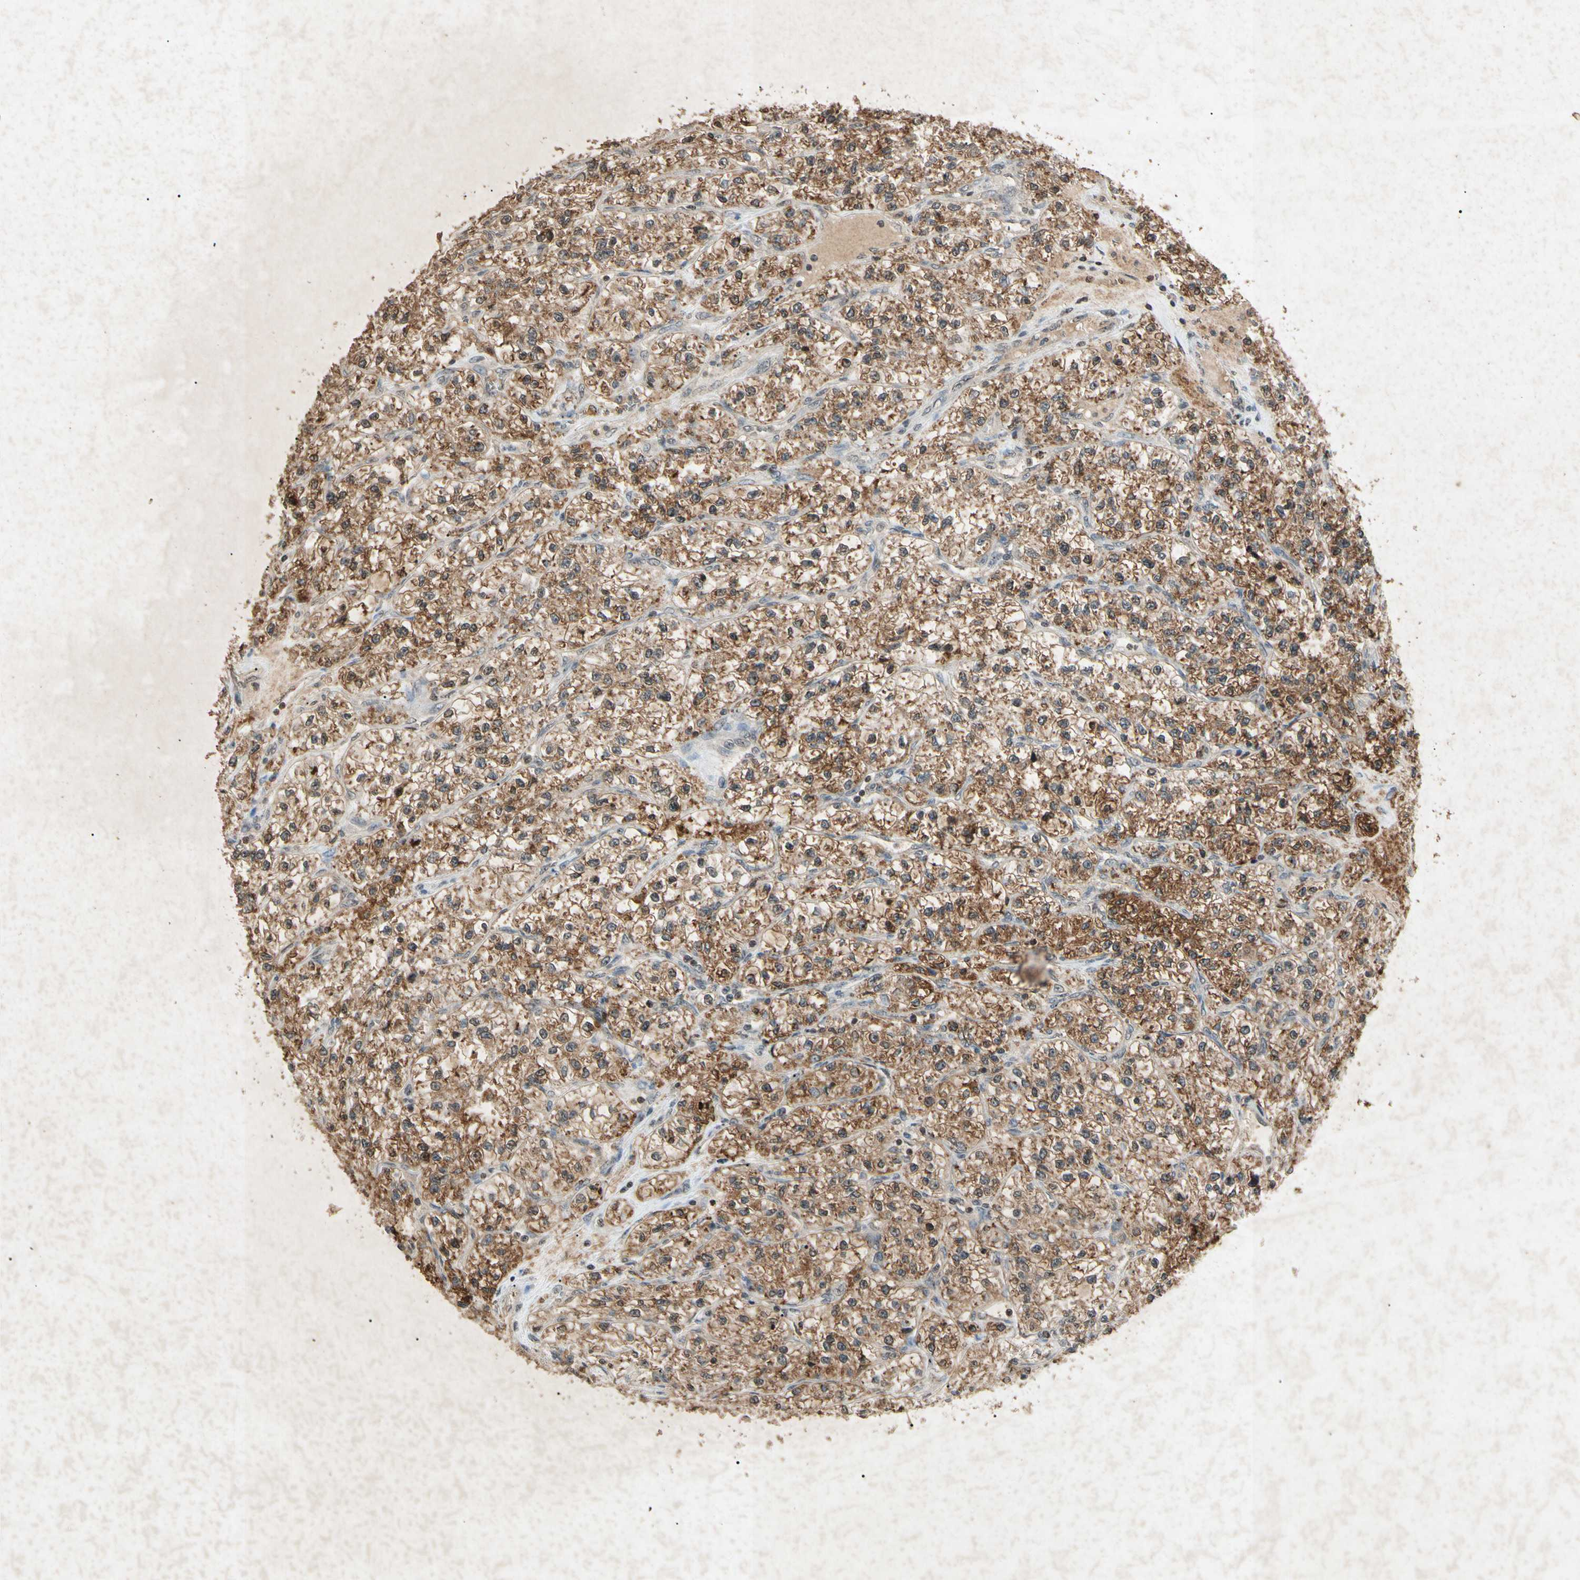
{"staining": {"intensity": "moderate", "quantity": "25%-75%", "location": "cytoplasmic/membranous"}, "tissue": "renal cancer", "cell_type": "Tumor cells", "image_type": "cancer", "snomed": [{"axis": "morphology", "description": "Adenocarcinoma, NOS"}, {"axis": "topography", "description": "Kidney"}], "caption": "This image shows renal cancer (adenocarcinoma) stained with immunohistochemistry to label a protein in brown. The cytoplasmic/membranous of tumor cells show moderate positivity for the protein. Nuclei are counter-stained blue.", "gene": "MSRB1", "patient": {"sex": "female", "age": 57}}